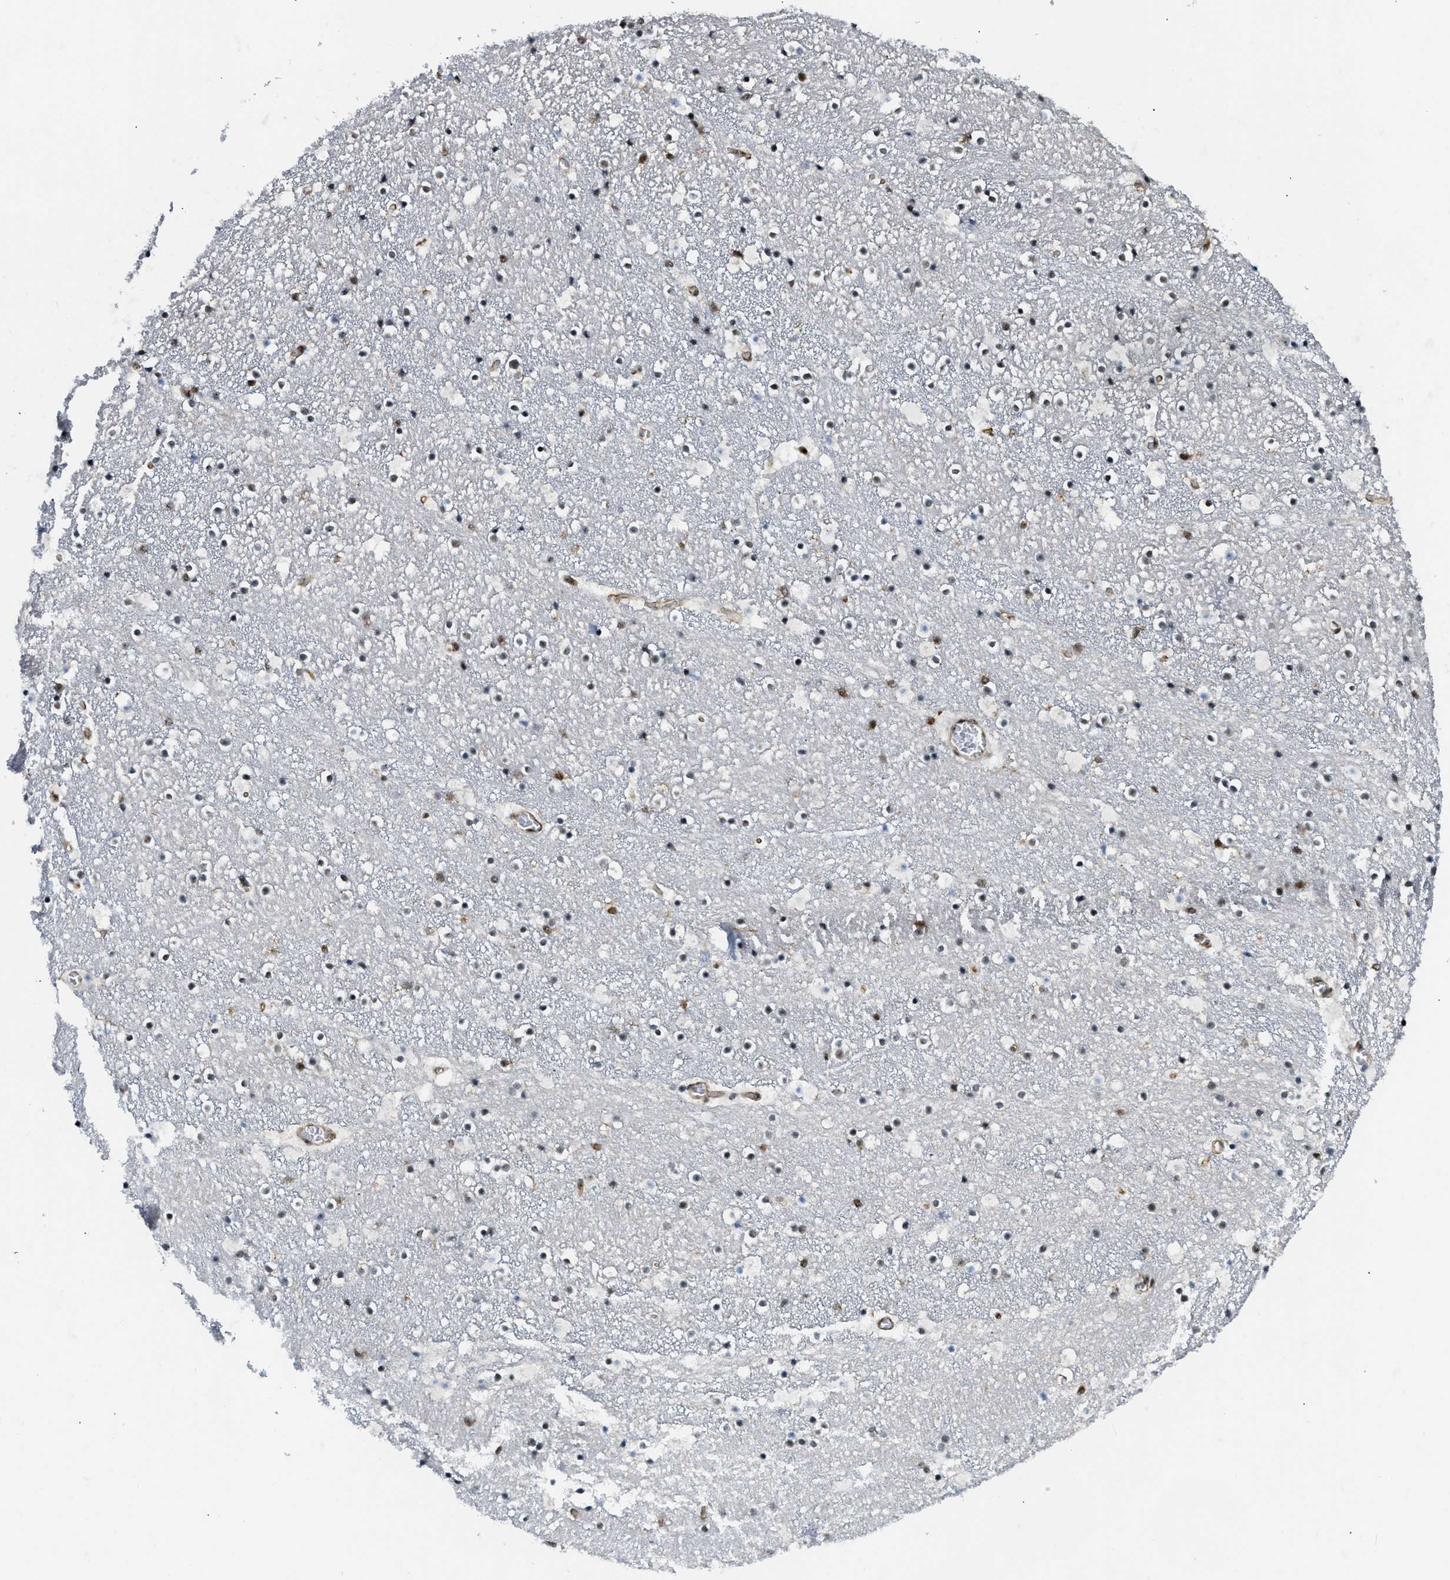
{"staining": {"intensity": "strong", "quantity": "<25%", "location": "nuclear"}, "tissue": "caudate", "cell_type": "Glial cells", "image_type": "normal", "snomed": [{"axis": "morphology", "description": "Normal tissue, NOS"}, {"axis": "topography", "description": "Lateral ventricle wall"}], "caption": "Immunohistochemical staining of benign human caudate reveals <25% levels of strong nuclear protein expression in about <25% of glial cells.", "gene": "E2F1", "patient": {"sex": "male", "age": 45}}